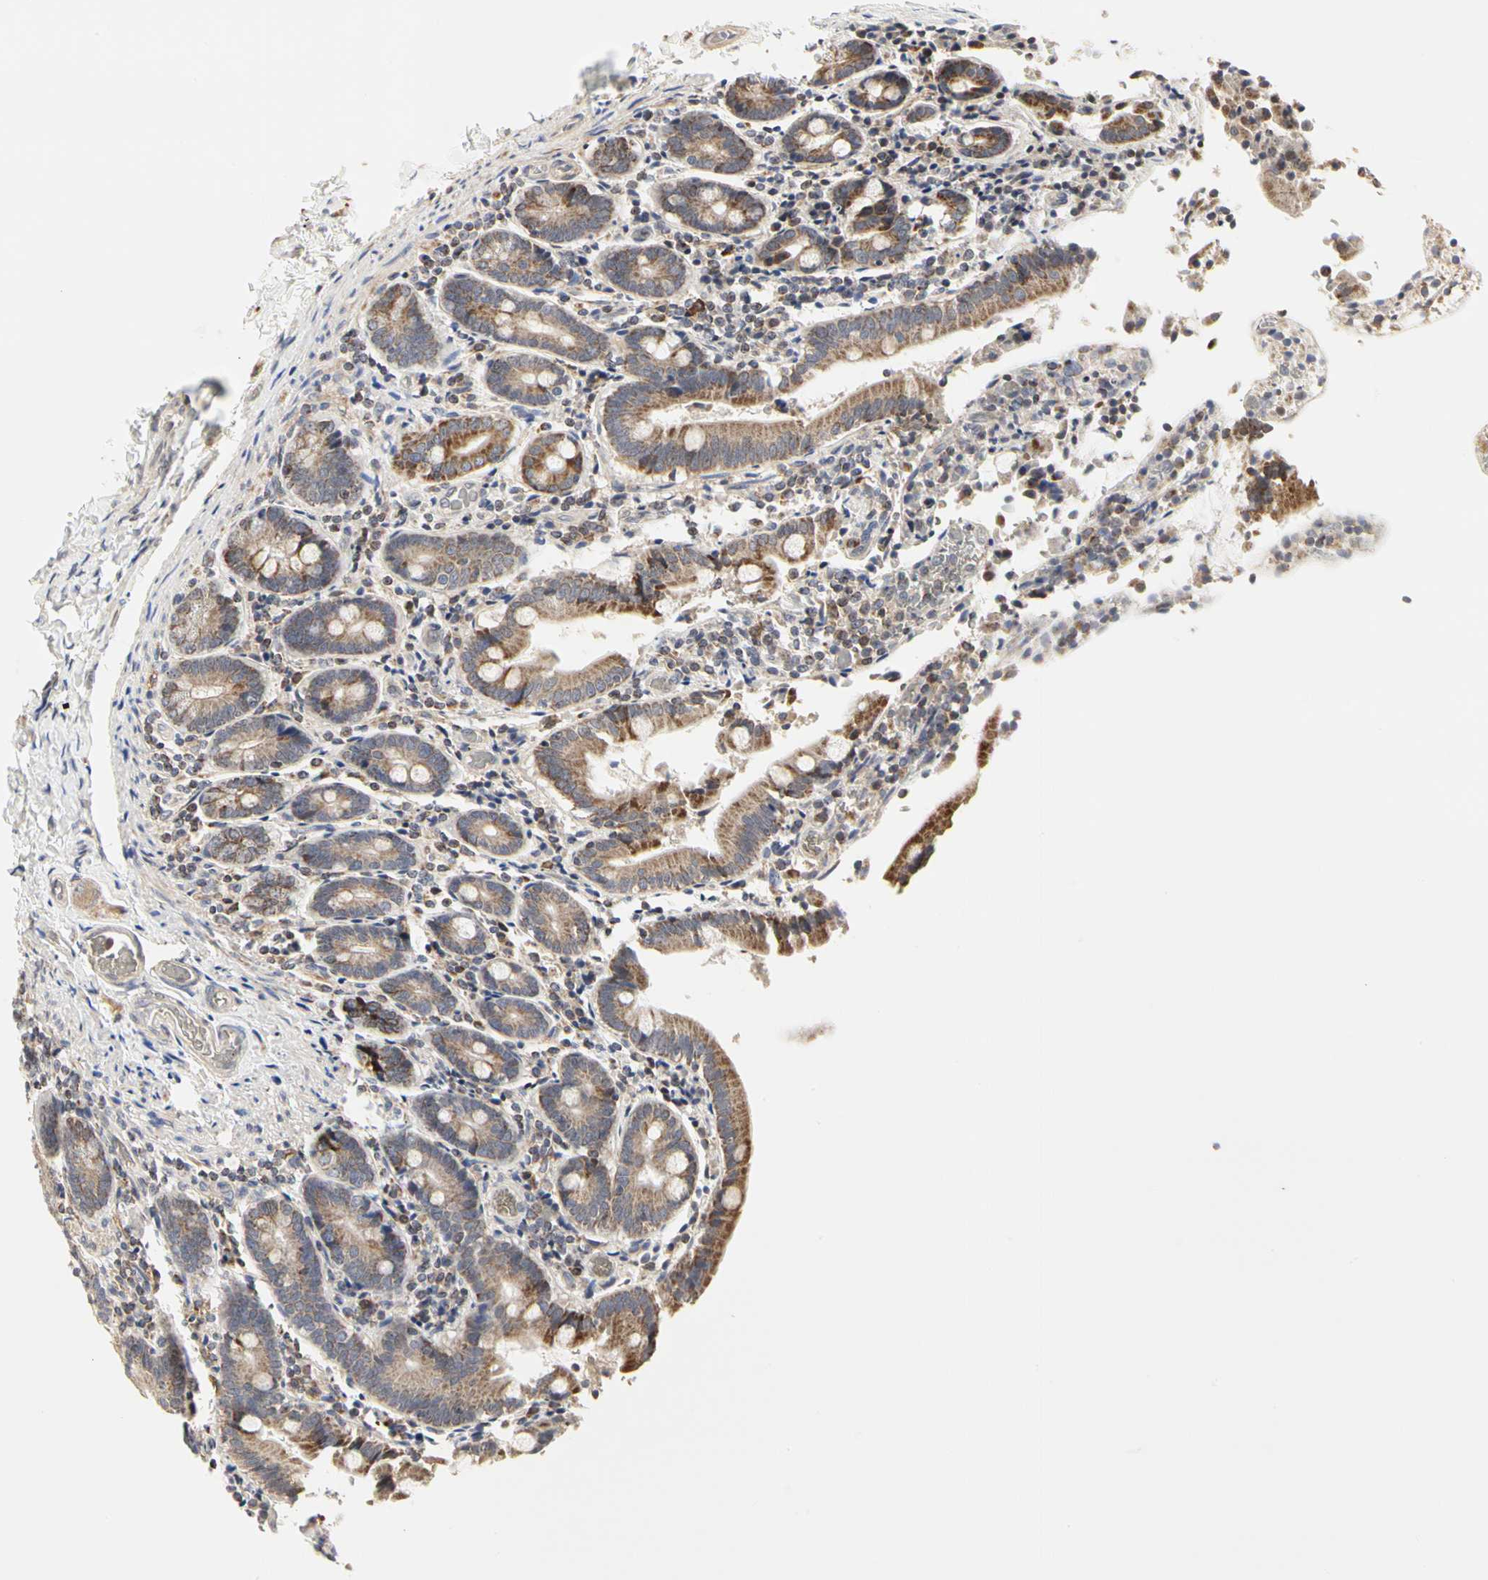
{"staining": {"intensity": "moderate", "quantity": ">75%", "location": "cytoplasmic/membranous"}, "tissue": "duodenum", "cell_type": "Glandular cells", "image_type": "normal", "snomed": [{"axis": "morphology", "description": "Normal tissue, NOS"}, {"axis": "topography", "description": "Duodenum"}], "caption": "A medium amount of moderate cytoplasmic/membranous positivity is seen in about >75% of glandular cells in unremarkable duodenum.", "gene": "TSKU", "patient": {"sex": "female", "age": 53}}